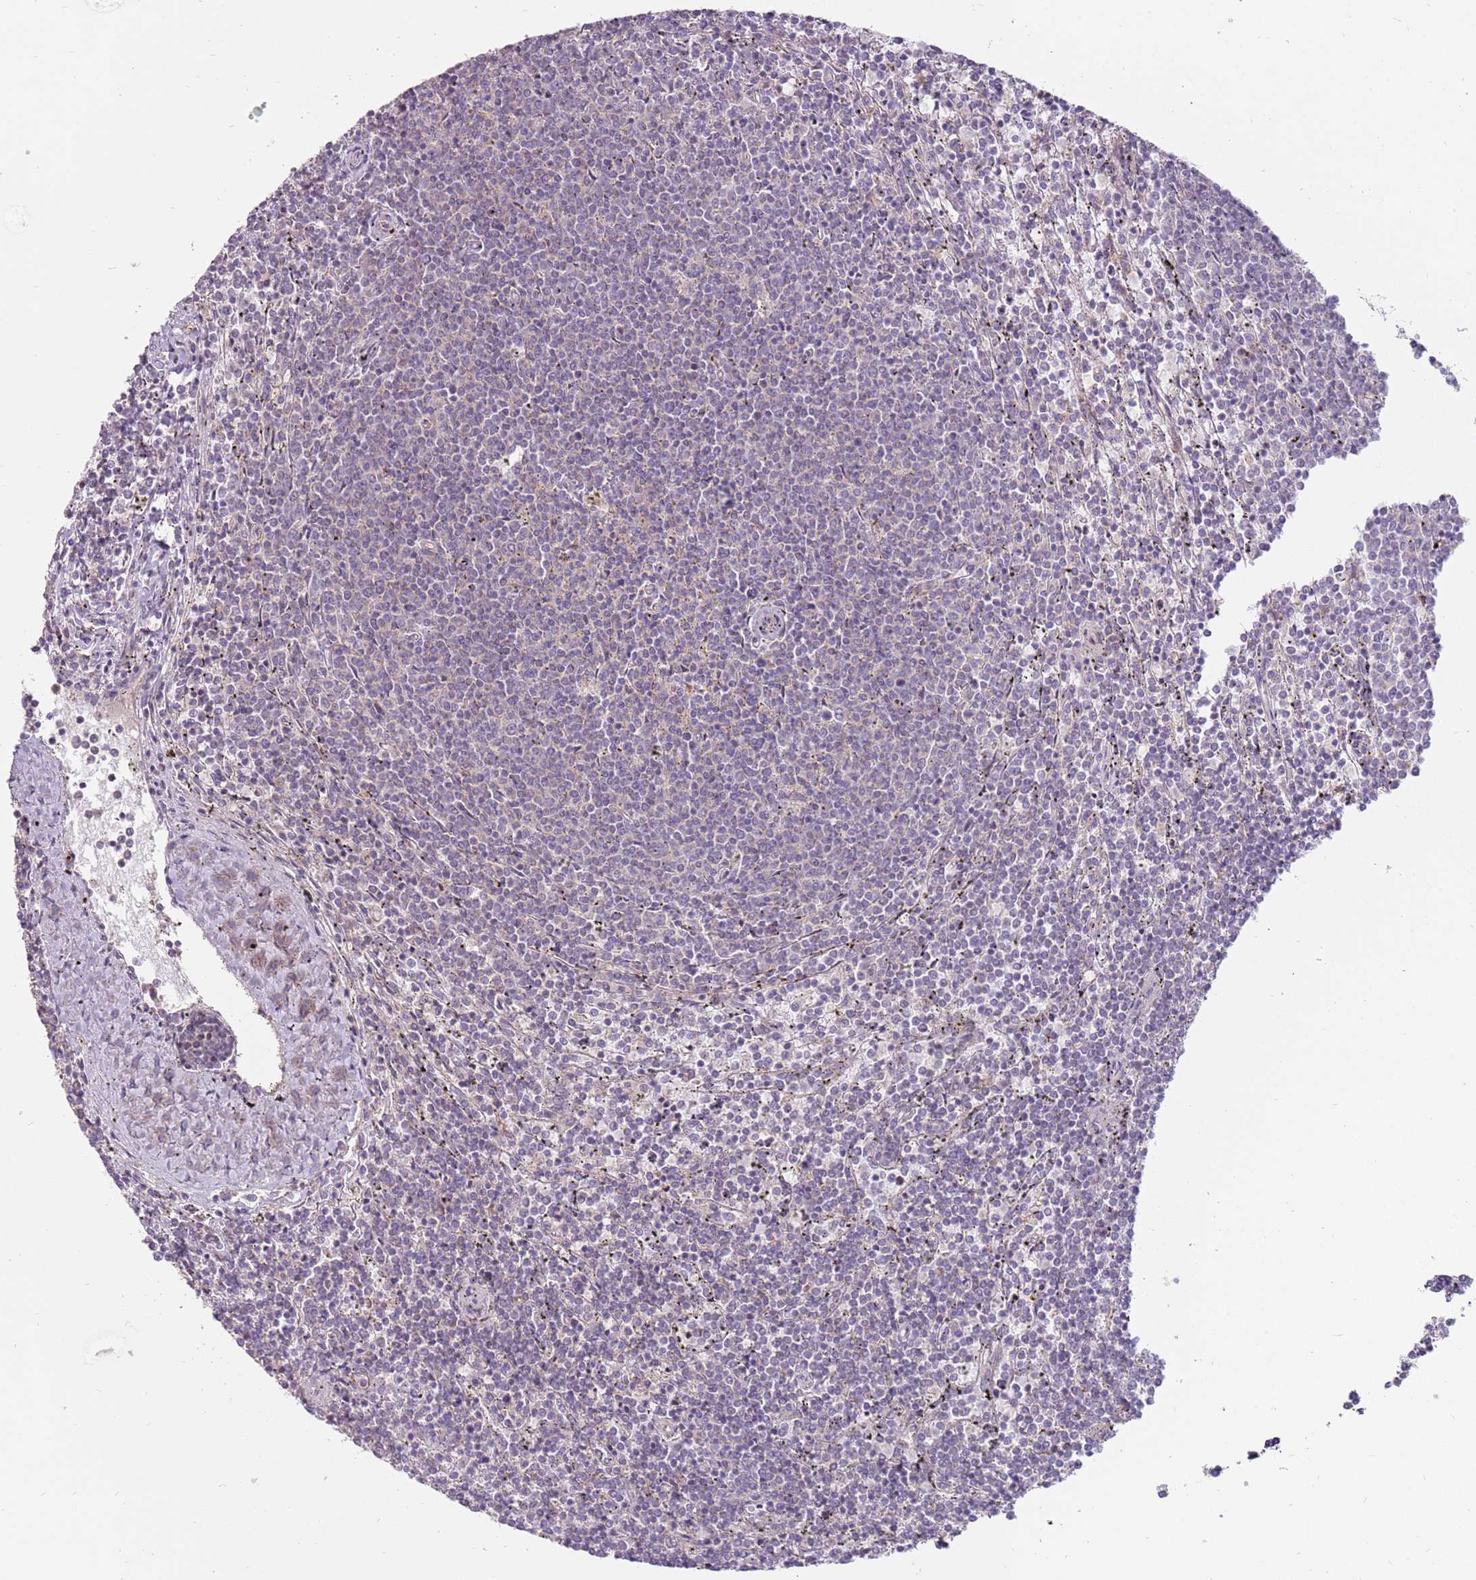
{"staining": {"intensity": "negative", "quantity": "none", "location": "none"}, "tissue": "lymphoma", "cell_type": "Tumor cells", "image_type": "cancer", "snomed": [{"axis": "morphology", "description": "Malignant lymphoma, non-Hodgkin's type, Low grade"}, {"axis": "topography", "description": "Spleen"}], "caption": "High magnification brightfield microscopy of low-grade malignant lymphoma, non-Hodgkin's type stained with DAB (brown) and counterstained with hematoxylin (blue): tumor cells show no significant expression.", "gene": "SPATA31D1", "patient": {"sex": "female", "age": 50}}